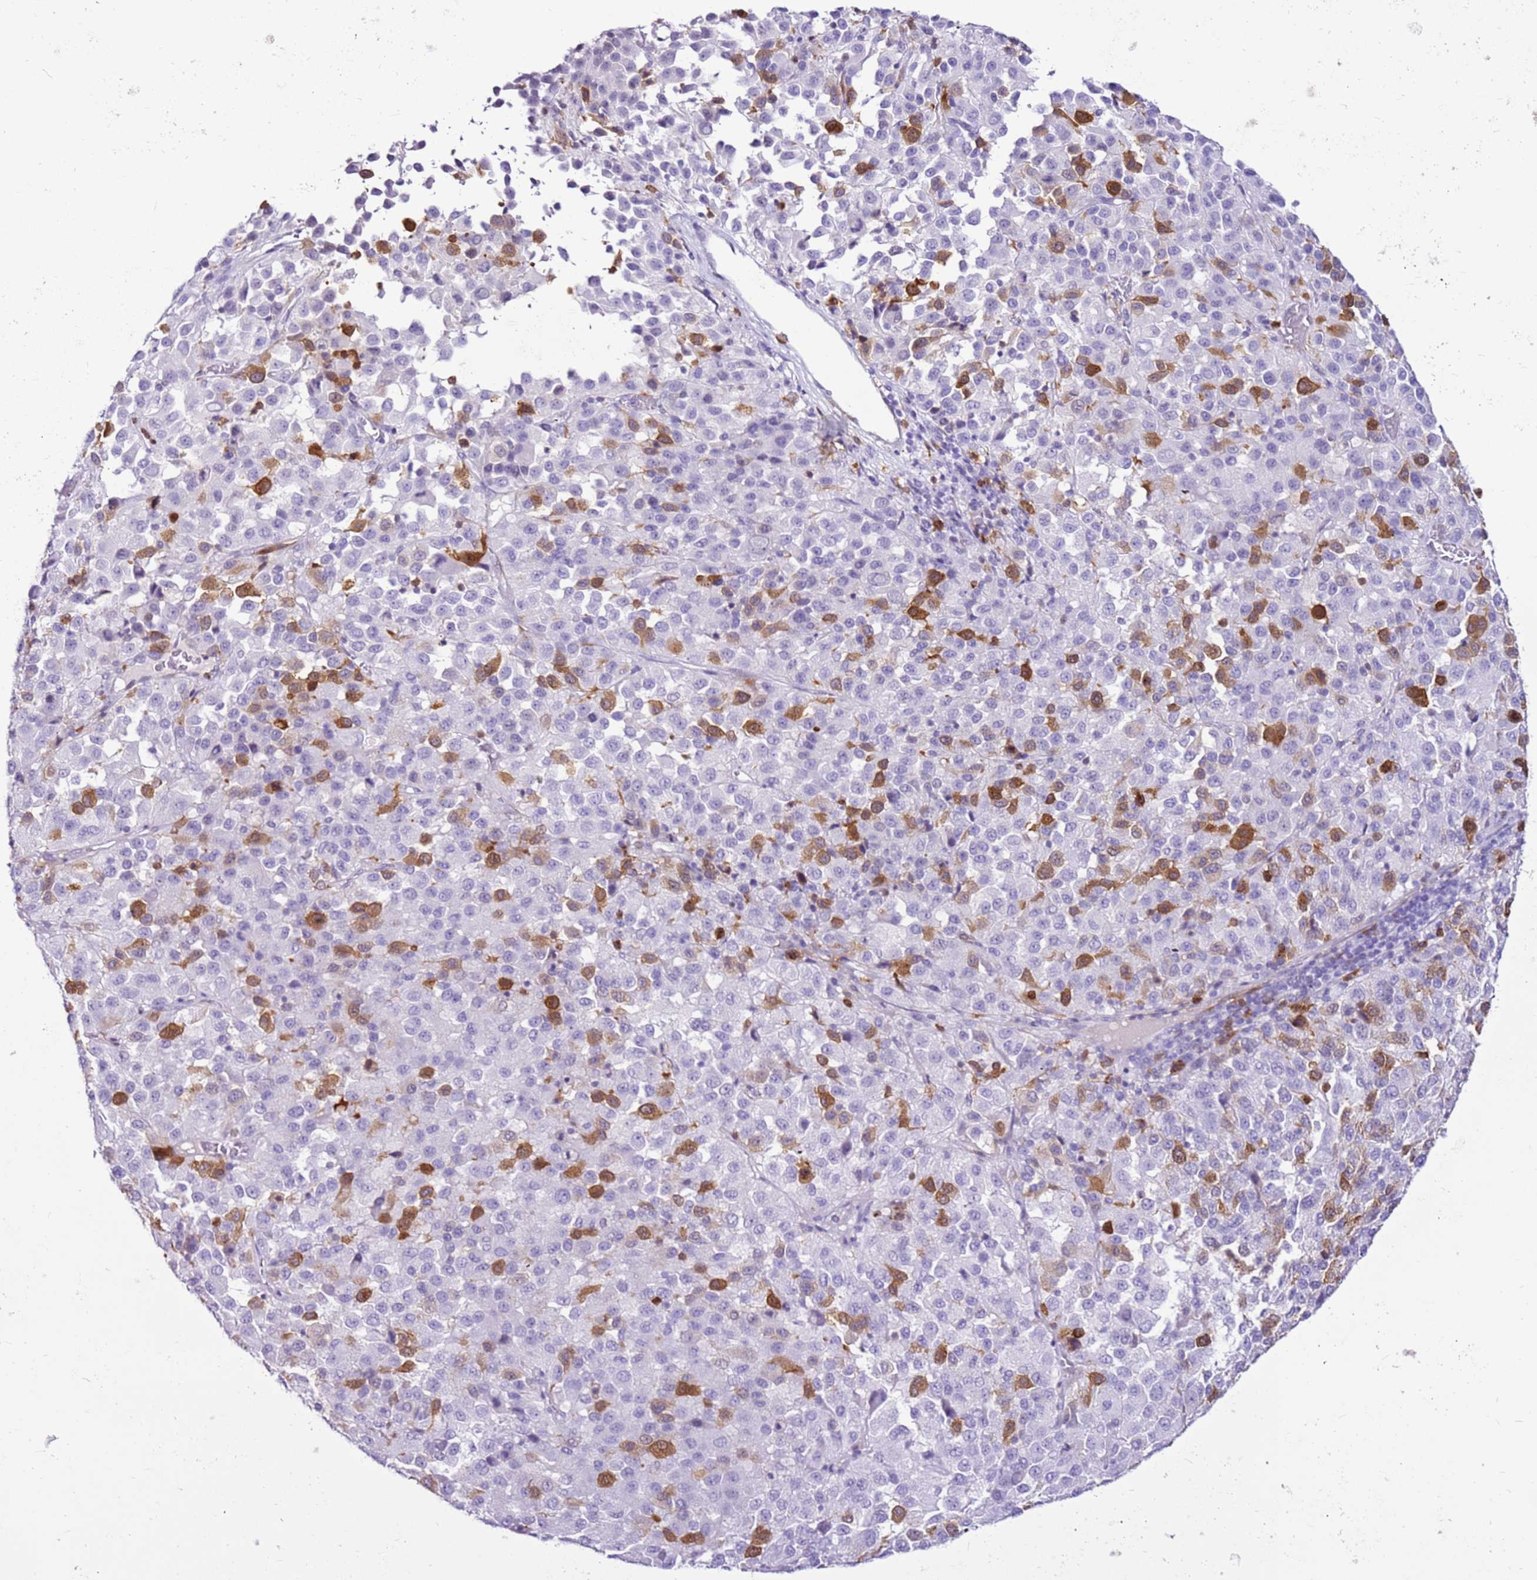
{"staining": {"intensity": "moderate", "quantity": "<25%", "location": "cytoplasmic/membranous"}, "tissue": "melanoma", "cell_type": "Tumor cells", "image_type": "cancer", "snomed": [{"axis": "morphology", "description": "Malignant melanoma, Metastatic site"}, {"axis": "topography", "description": "Lung"}], "caption": "Immunohistochemical staining of melanoma demonstrates low levels of moderate cytoplasmic/membranous protein positivity in approximately <25% of tumor cells. (DAB IHC with brightfield microscopy, high magnification).", "gene": "SPC25", "patient": {"sex": "male", "age": 64}}